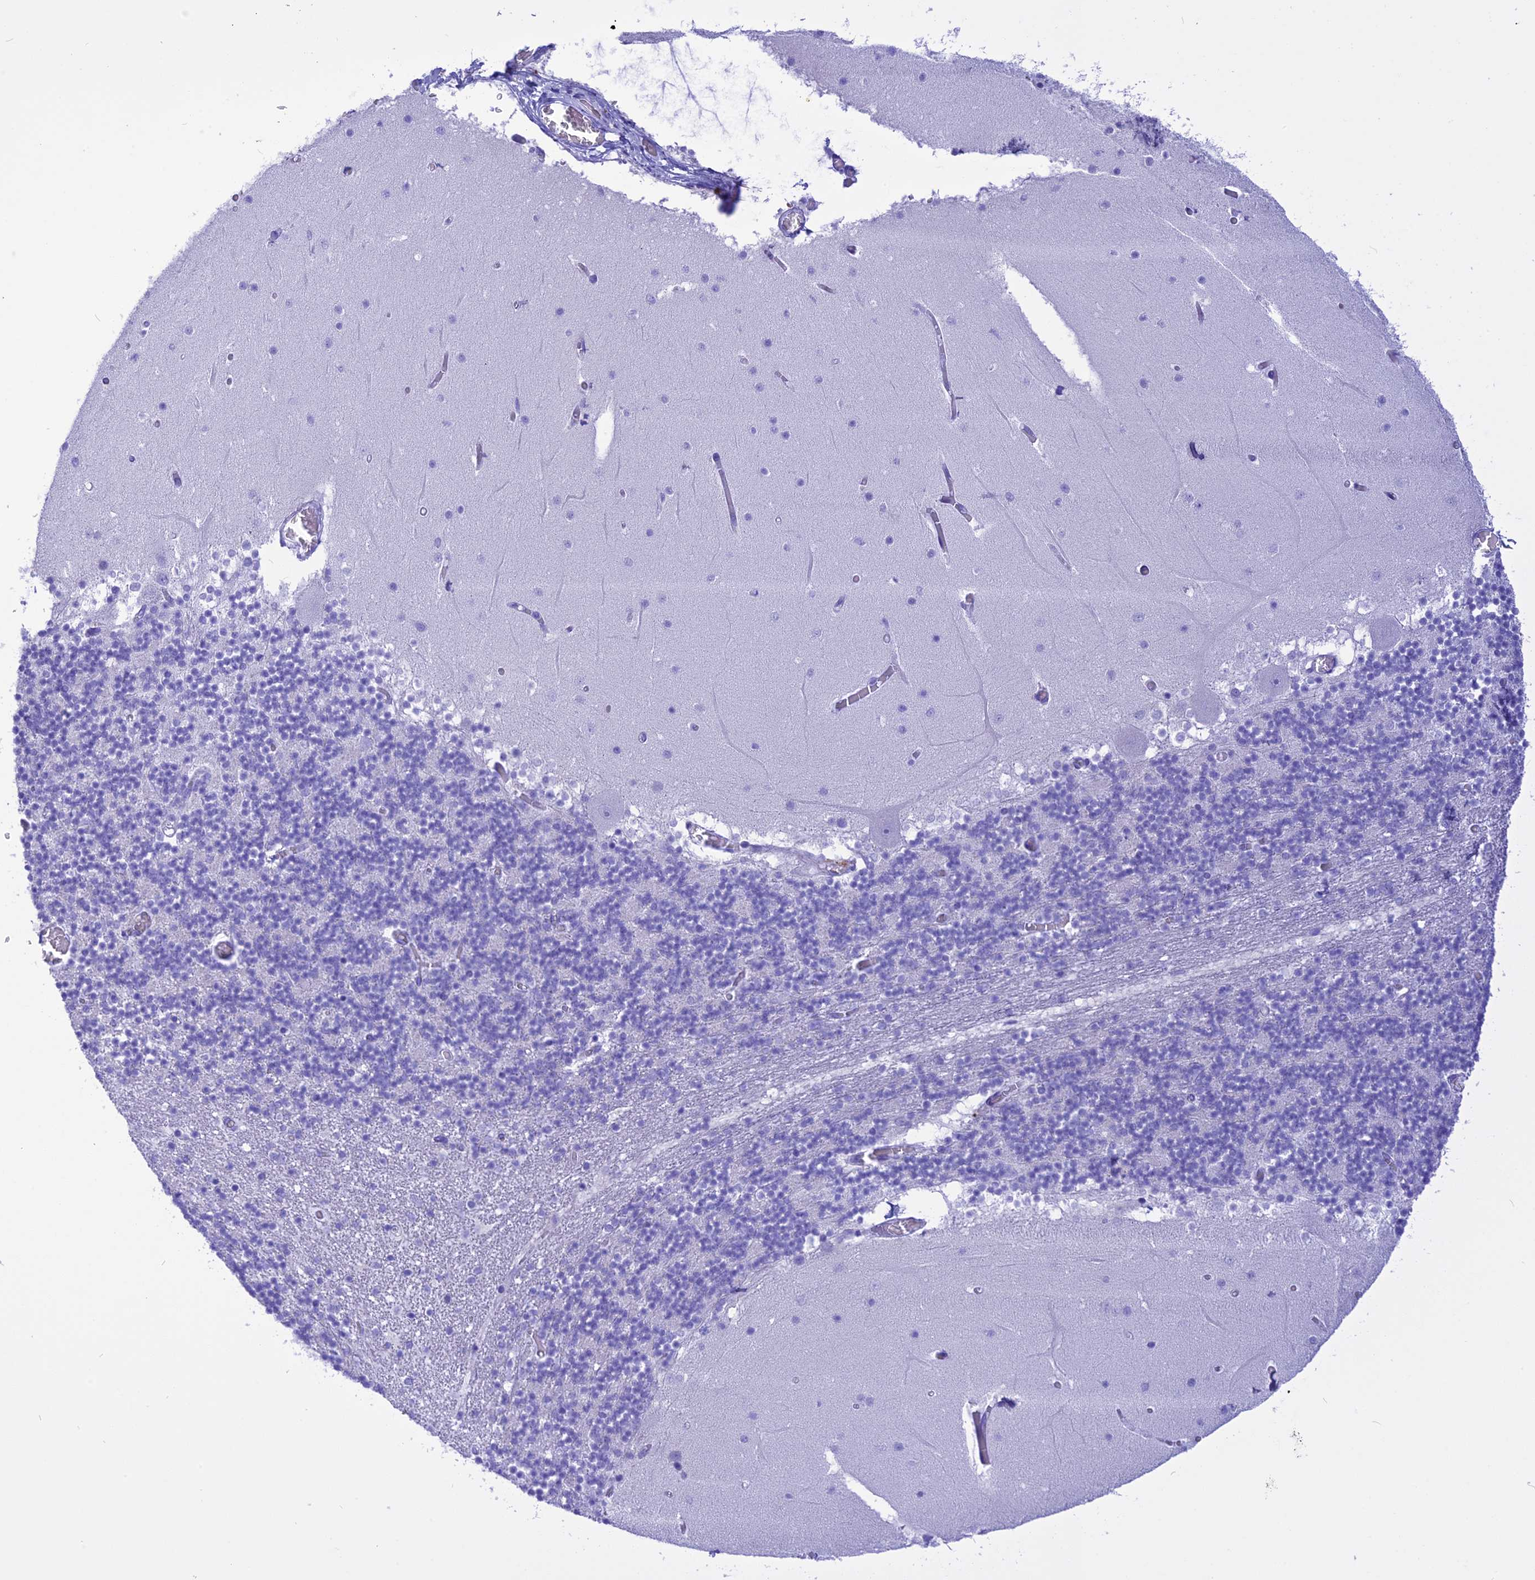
{"staining": {"intensity": "negative", "quantity": "none", "location": "none"}, "tissue": "cerebellum", "cell_type": "Cells in granular layer", "image_type": "normal", "snomed": [{"axis": "morphology", "description": "Normal tissue, NOS"}, {"axis": "topography", "description": "Cerebellum"}], "caption": "This is an IHC micrograph of normal cerebellum. There is no positivity in cells in granular layer.", "gene": "GLYATL1B", "patient": {"sex": "female", "age": 28}}